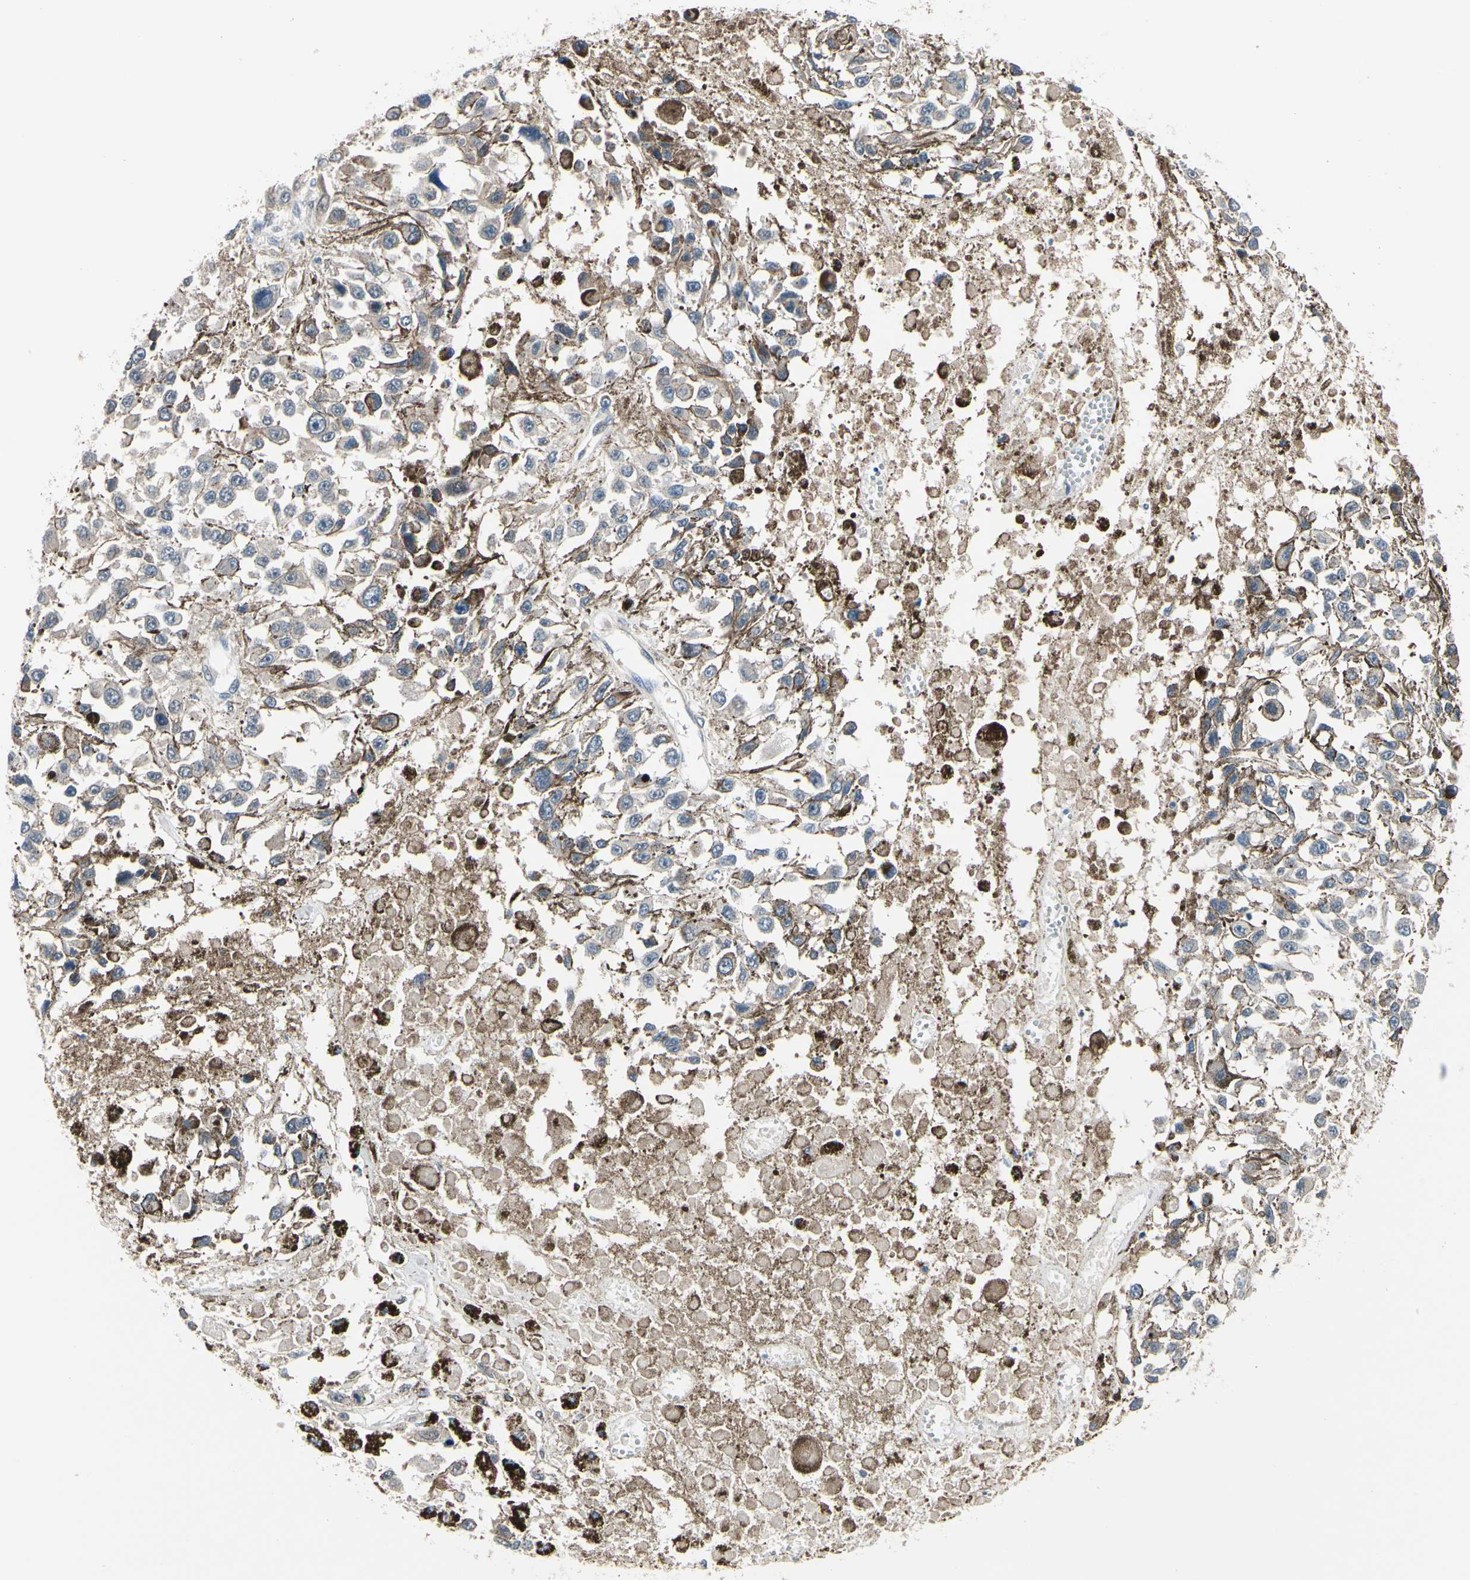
{"staining": {"intensity": "weak", "quantity": ">75%", "location": "cytoplasmic/membranous"}, "tissue": "melanoma", "cell_type": "Tumor cells", "image_type": "cancer", "snomed": [{"axis": "morphology", "description": "Malignant melanoma, Metastatic site"}, {"axis": "topography", "description": "Lymph node"}], "caption": "Tumor cells reveal weak cytoplasmic/membranous positivity in approximately >75% of cells in malignant melanoma (metastatic site).", "gene": "PRDX6", "patient": {"sex": "male", "age": 59}}